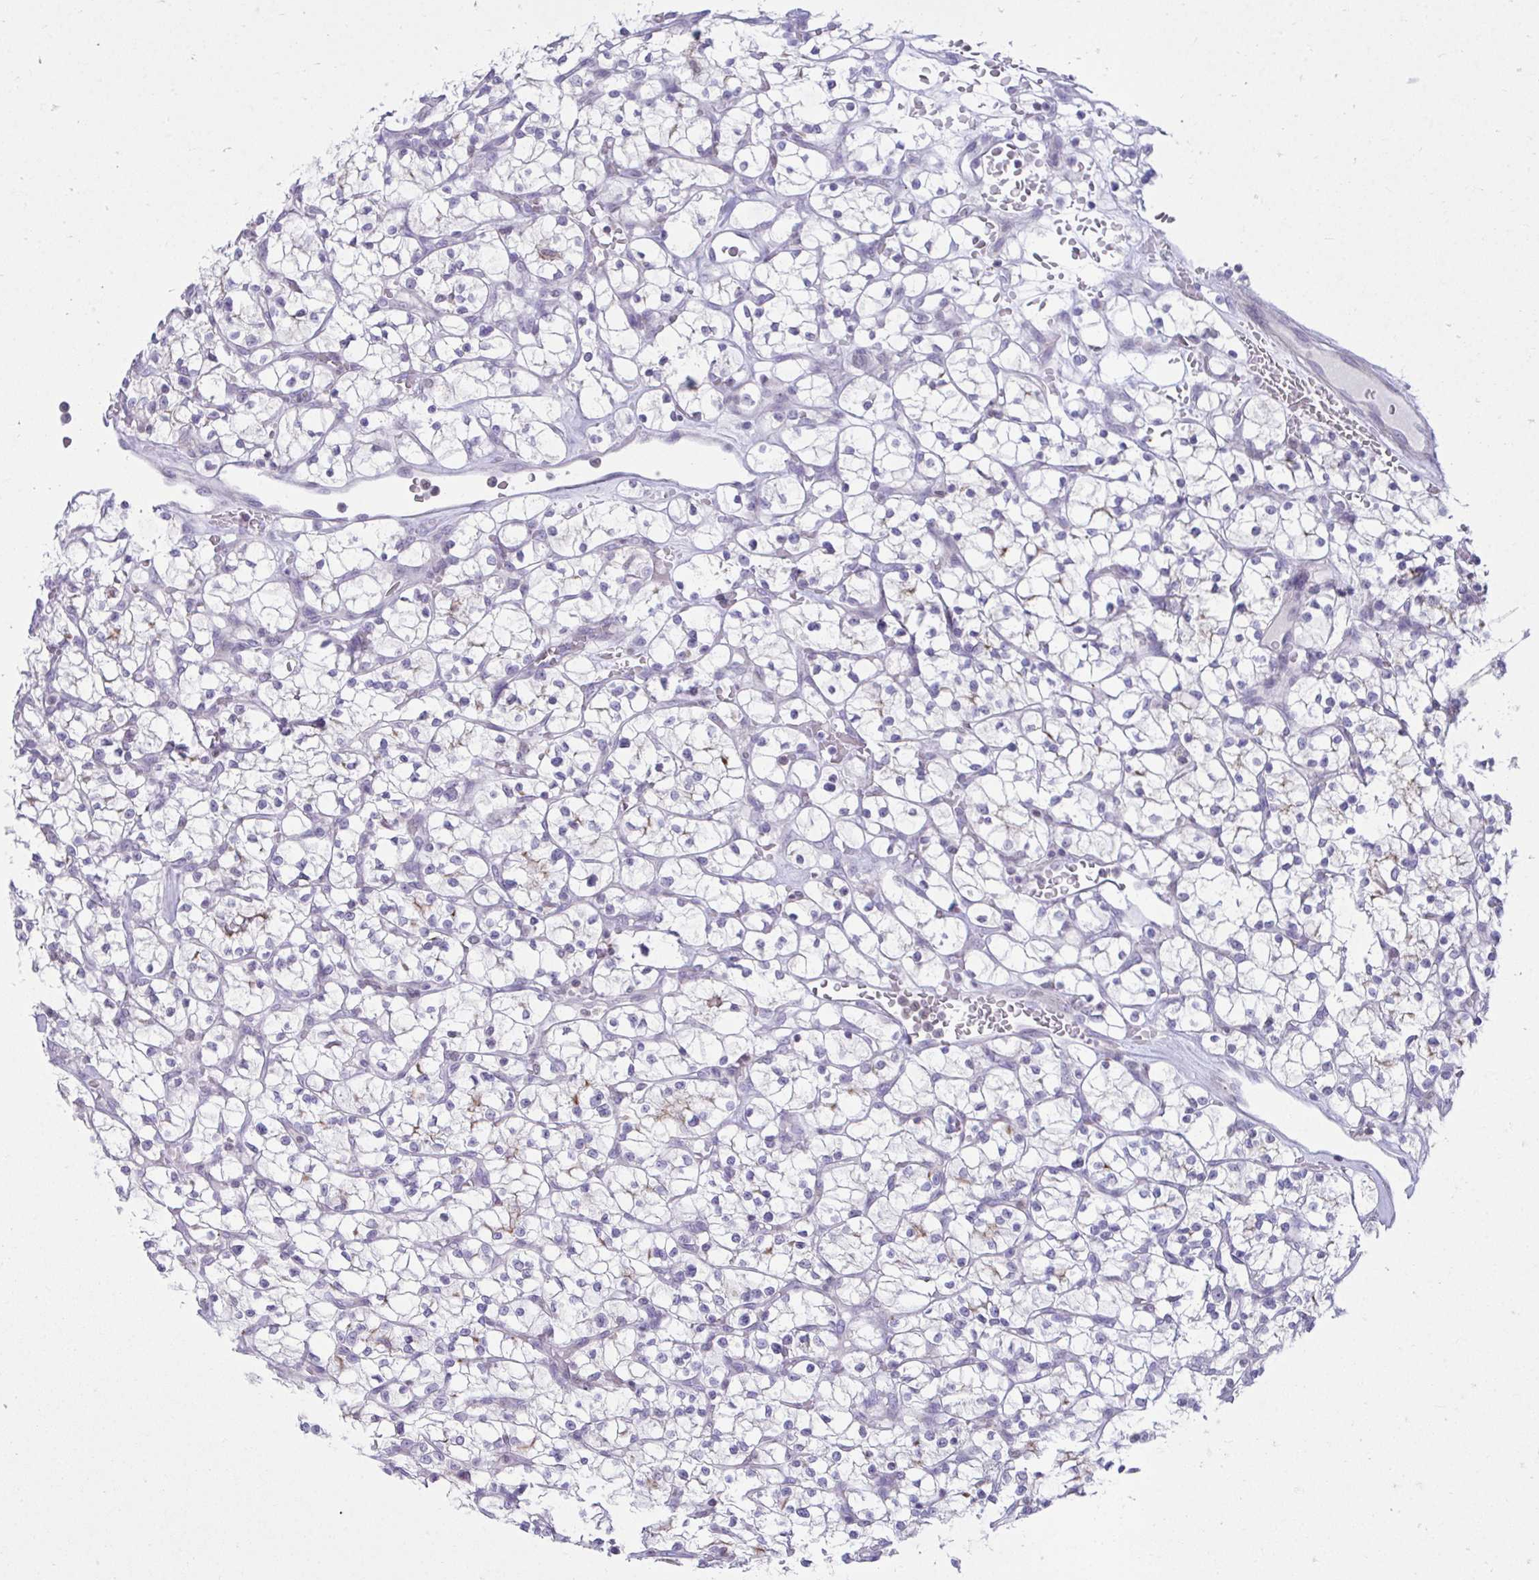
{"staining": {"intensity": "negative", "quantity": "none", "location": "none"}, "tissue": "renal cancer", "cell_type": "Tumor cells", "image_type": "cancer", "snomed": [{"axis": "morphology", "description": "Adenocarcinoma, NOS"}, {"axis": "topography", "description": "Kidney"}], "caption": "High magnification brightfield microscopy of adenocarcinoma (renal) stained with DAB (3,3'-diaminobenzidine) (brown) and counterstained with hematoxylin (blue): tumor cells show no significant staining. (Brightfield microscopy of DAB (3,3'-diaminobenzidine) immunohistochemistry (IHC) at high magnification).", "gene": "OR7A5", "patient": {"sex": "female", "age": 64}}